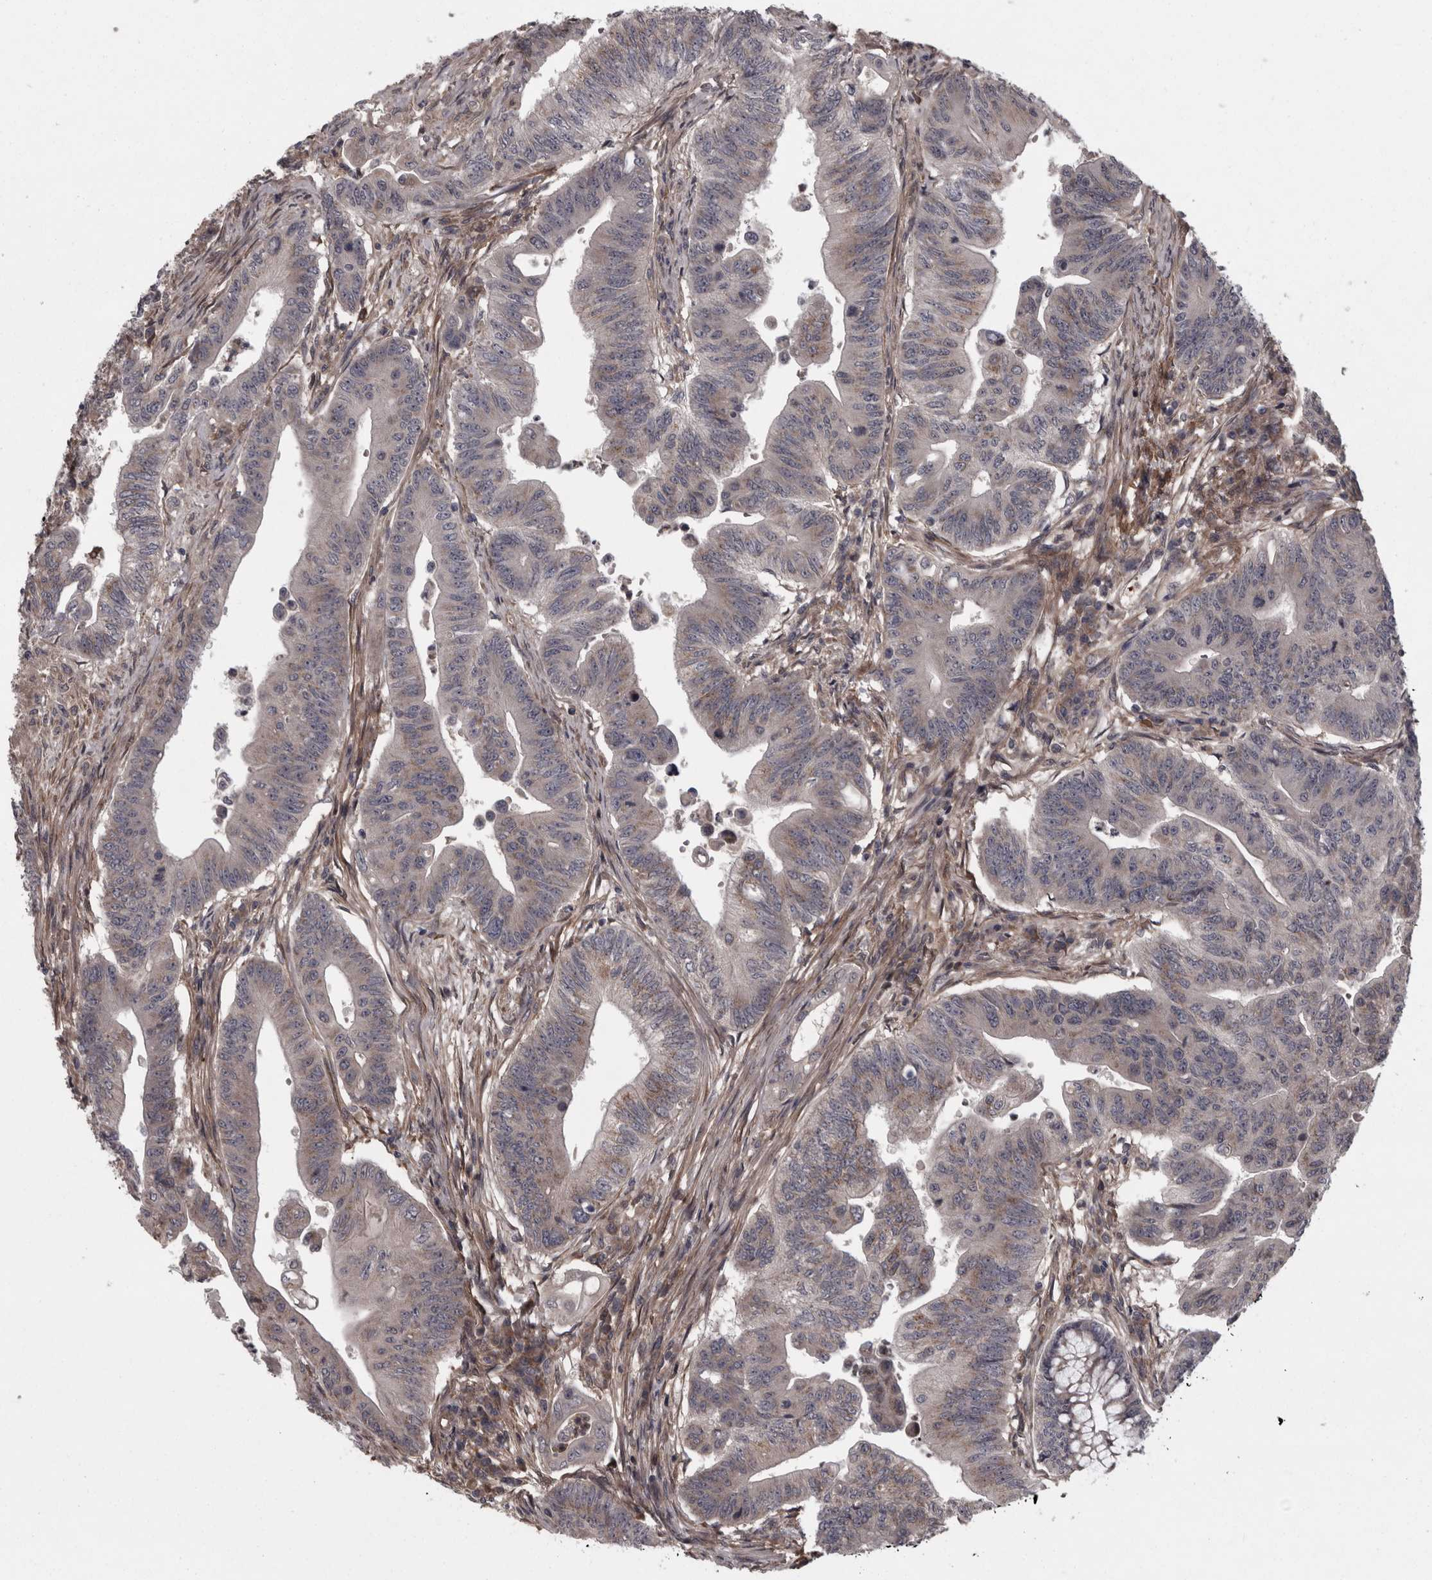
{"staining": {"intensity": "weak", "quantity": "<25%", "location": "cytoplasmic/membranous"}, "tissue": "colorectal cancer", "cell_type": "Tumor cells", "image_type": "cancer", "snomed": [{"axis": "morphology", "description": "Adenoma, NOS"}, {"axis": "morphology", "description": "Adenocarcinoma, NOS"}, {"axis": "topography", "description": "Colon"}], "caption": "Immunohistochemical staining of human colorectal adenocarcinoma reveals no significant staining in tumor cells. Nuclei are stained in blue.", "gene": "RSU1", "patient": {"sex": "male", "age": 79}}